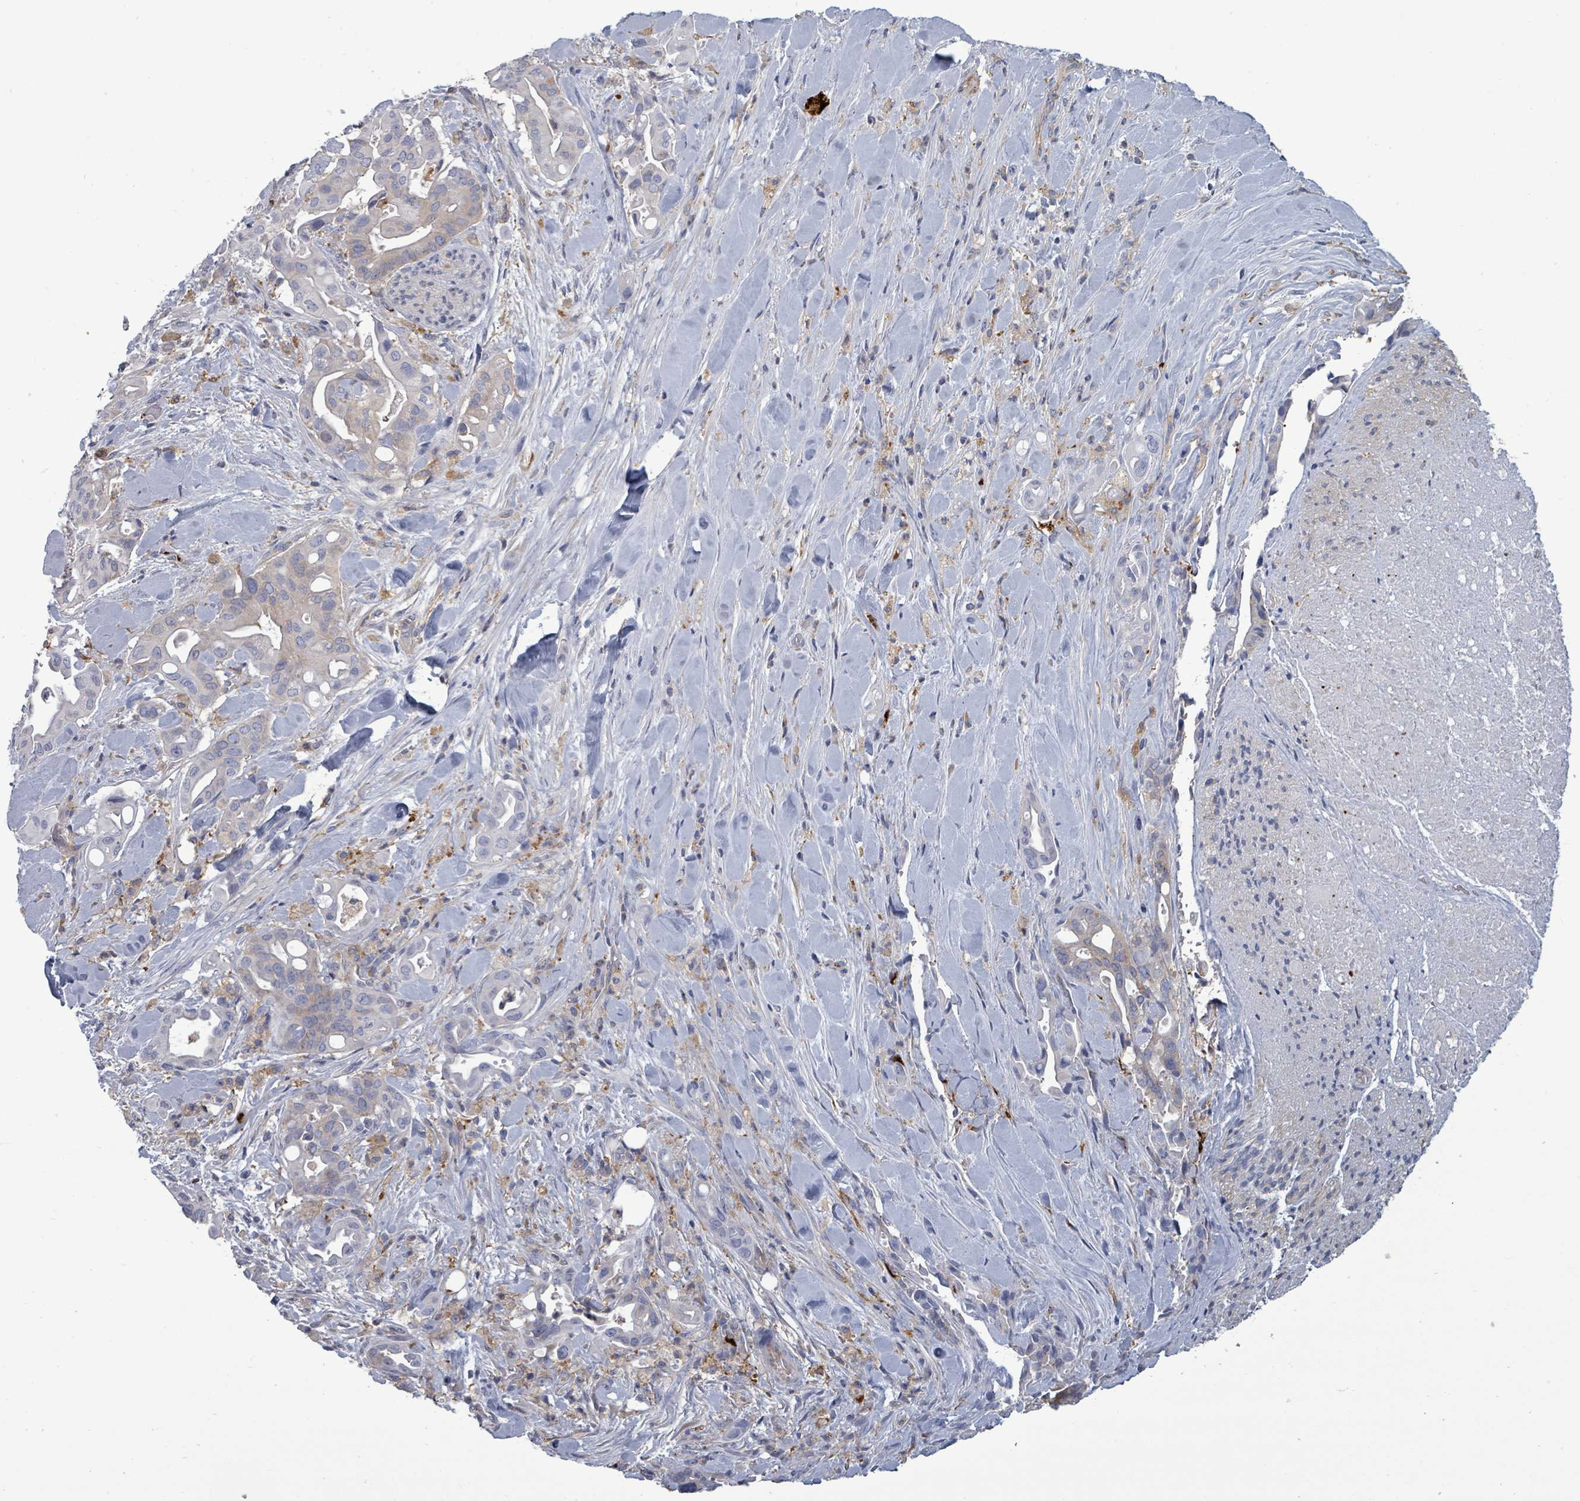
{"staining": {"intensity": "negative", "quantity": "none", "location": "none"}, "tissue": "liver cancer", "cell_type": "Tumor cells", "image_type": "cancer", "snomed": [{"axis": "morphology", "description": "Cholangiocarcinoma"}, {"axis": "topography", "description": "Liver"}], "caption": "A micrograph of human liver cancer is negative for staining in tumor cells.", "gene": "NDST2", "patient": {"sex": "female", "age": 68}}